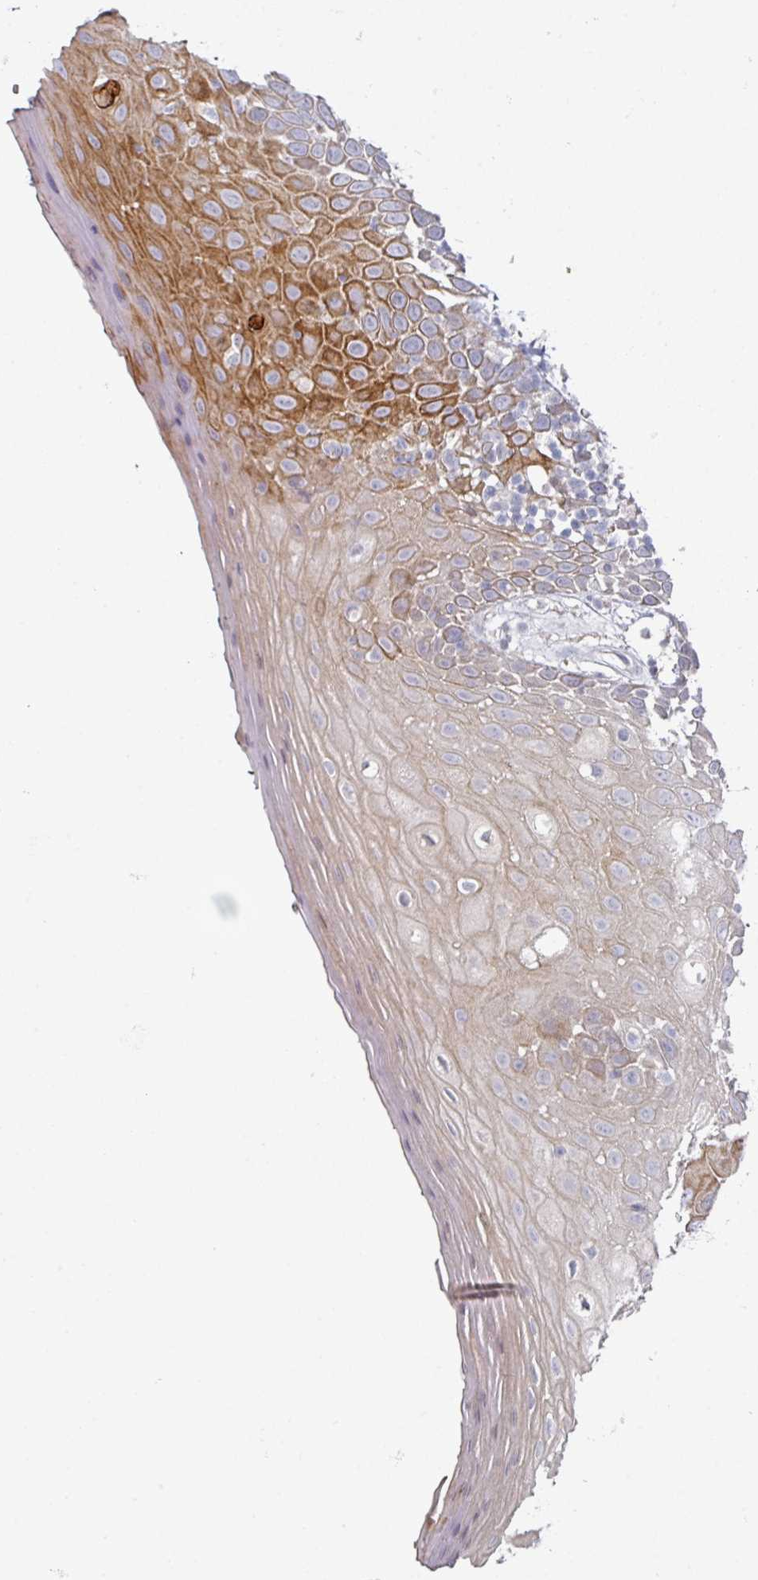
{"staining": {"intensity": "moderate", "quantity": "25%-75%", "location": "cytoplasmic/membranous"}, "tissue": "oral mucosa", "cell_type": "Squamous epithelial cells", "image_type": "normal", "snomed": [{"axis": "morphology", "description": "Normal tissue, NOS"}, {"axis": "morphology", "description": "Squamous cell carcinoma, NOS"}, {"axis": "topography", "description": "Oral tissue"}, {"axis": "topography", "description": "Tounge, NOS"}, {"axis": "topography", "description": "Head-Neck"}], "caption": "Immunohistochemical staining of normal oral mucosa shows 25%-75% levels of moderate cytoplasmic/membranous protein expression in approximately 25%-75% of squamous epithelial cells.", "gene": "WSB2", "patient": {"sex": "male", "age": 76}}